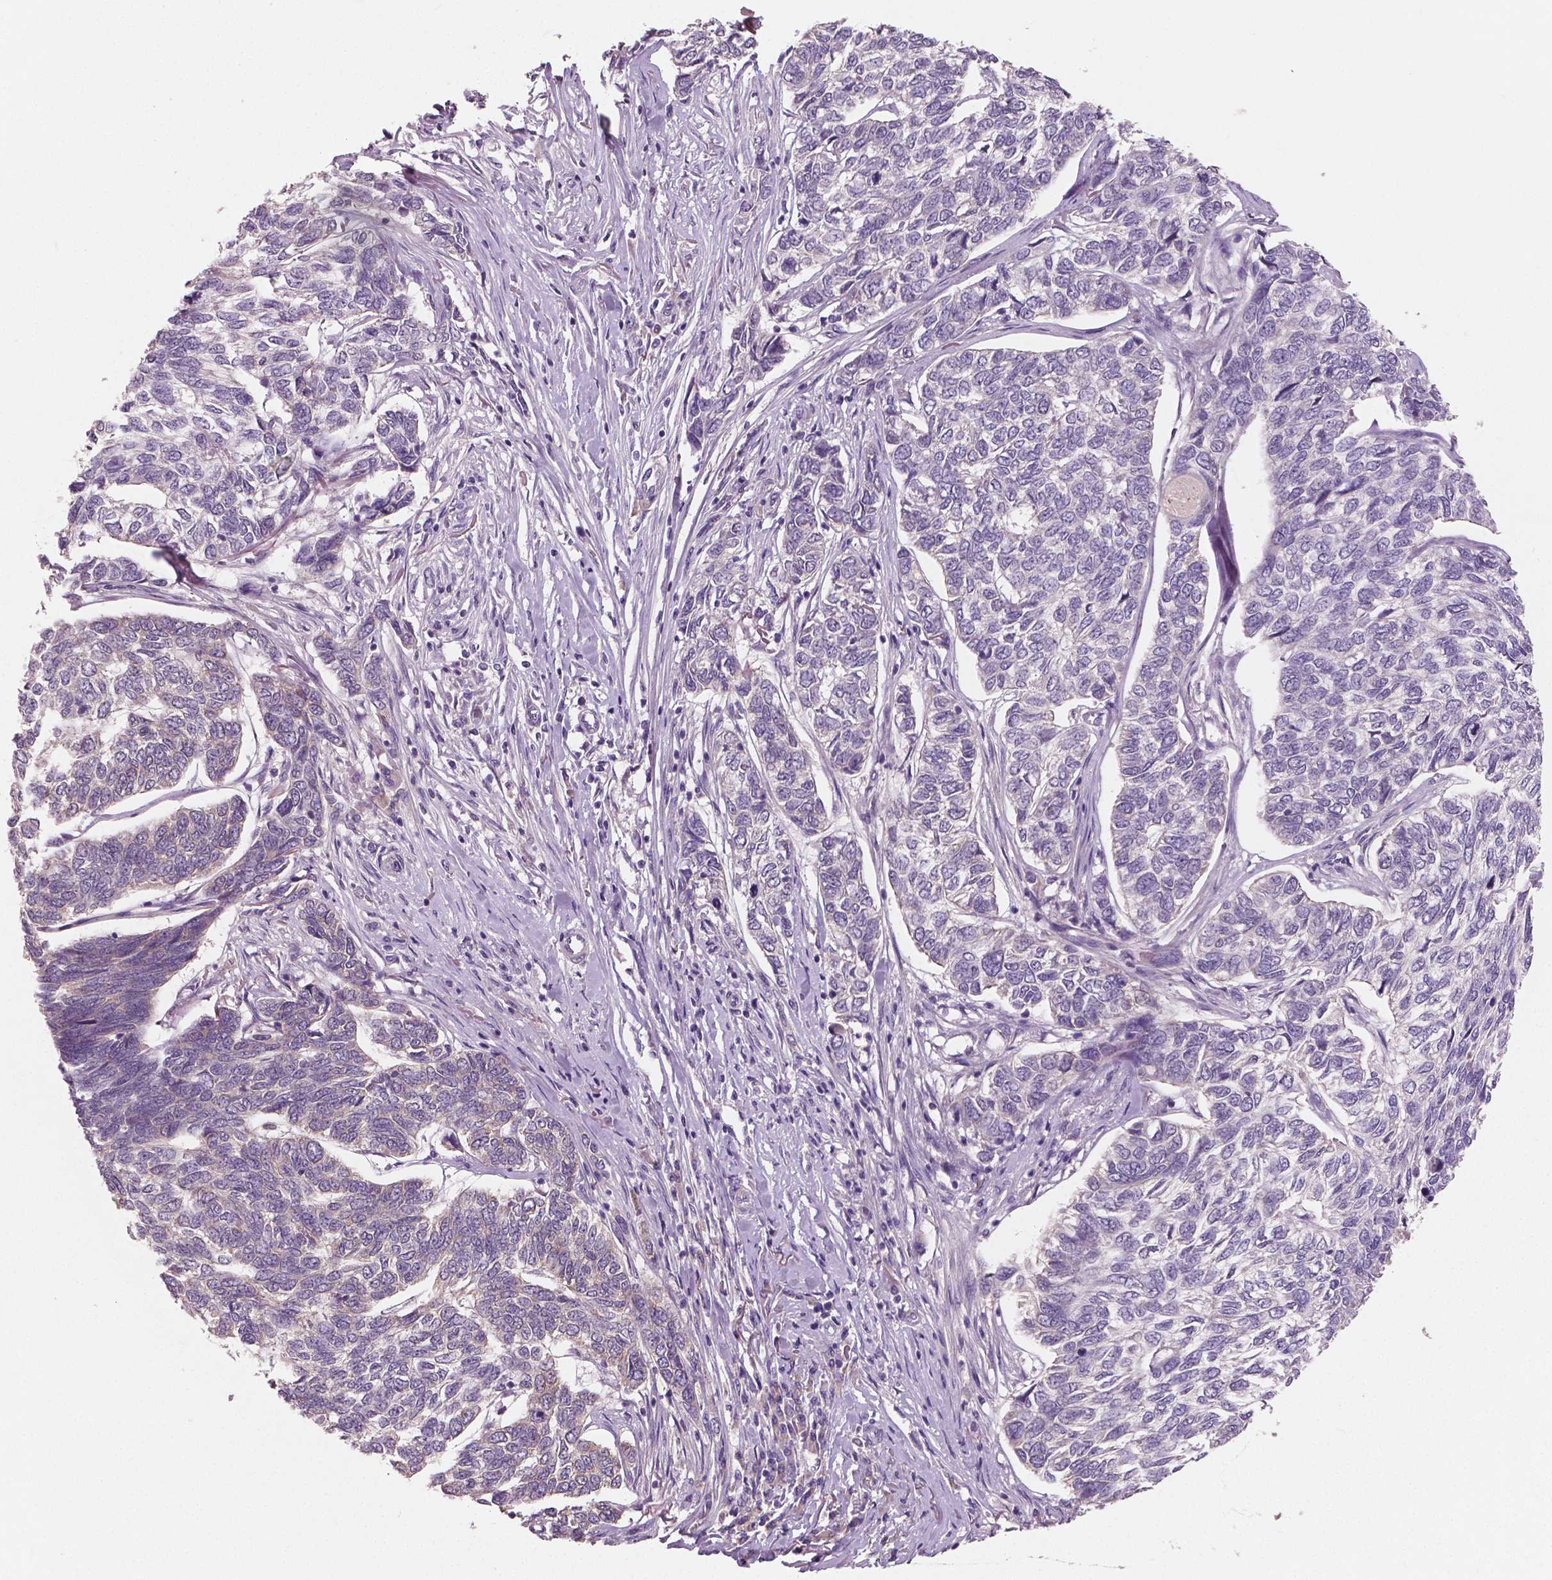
{"staining": {"intensity": "negative", "quantity": "none", "location": "none"}, "tissue": "skin cancer", "cell_type": "Tumor cells", "image_type": "cancer", "snomed": [{"axis": "morphology", "description": "Basal cell carcinoma"}, {"axis": "topography", "description": "Skin"}], "caption": "DAB immunohistochemical staining of basal cell carcinoma (skin) reveals no significant staining in tumor cells.", "gene": "LSM14B", "patient": {"sex": "female", "age": 65}}